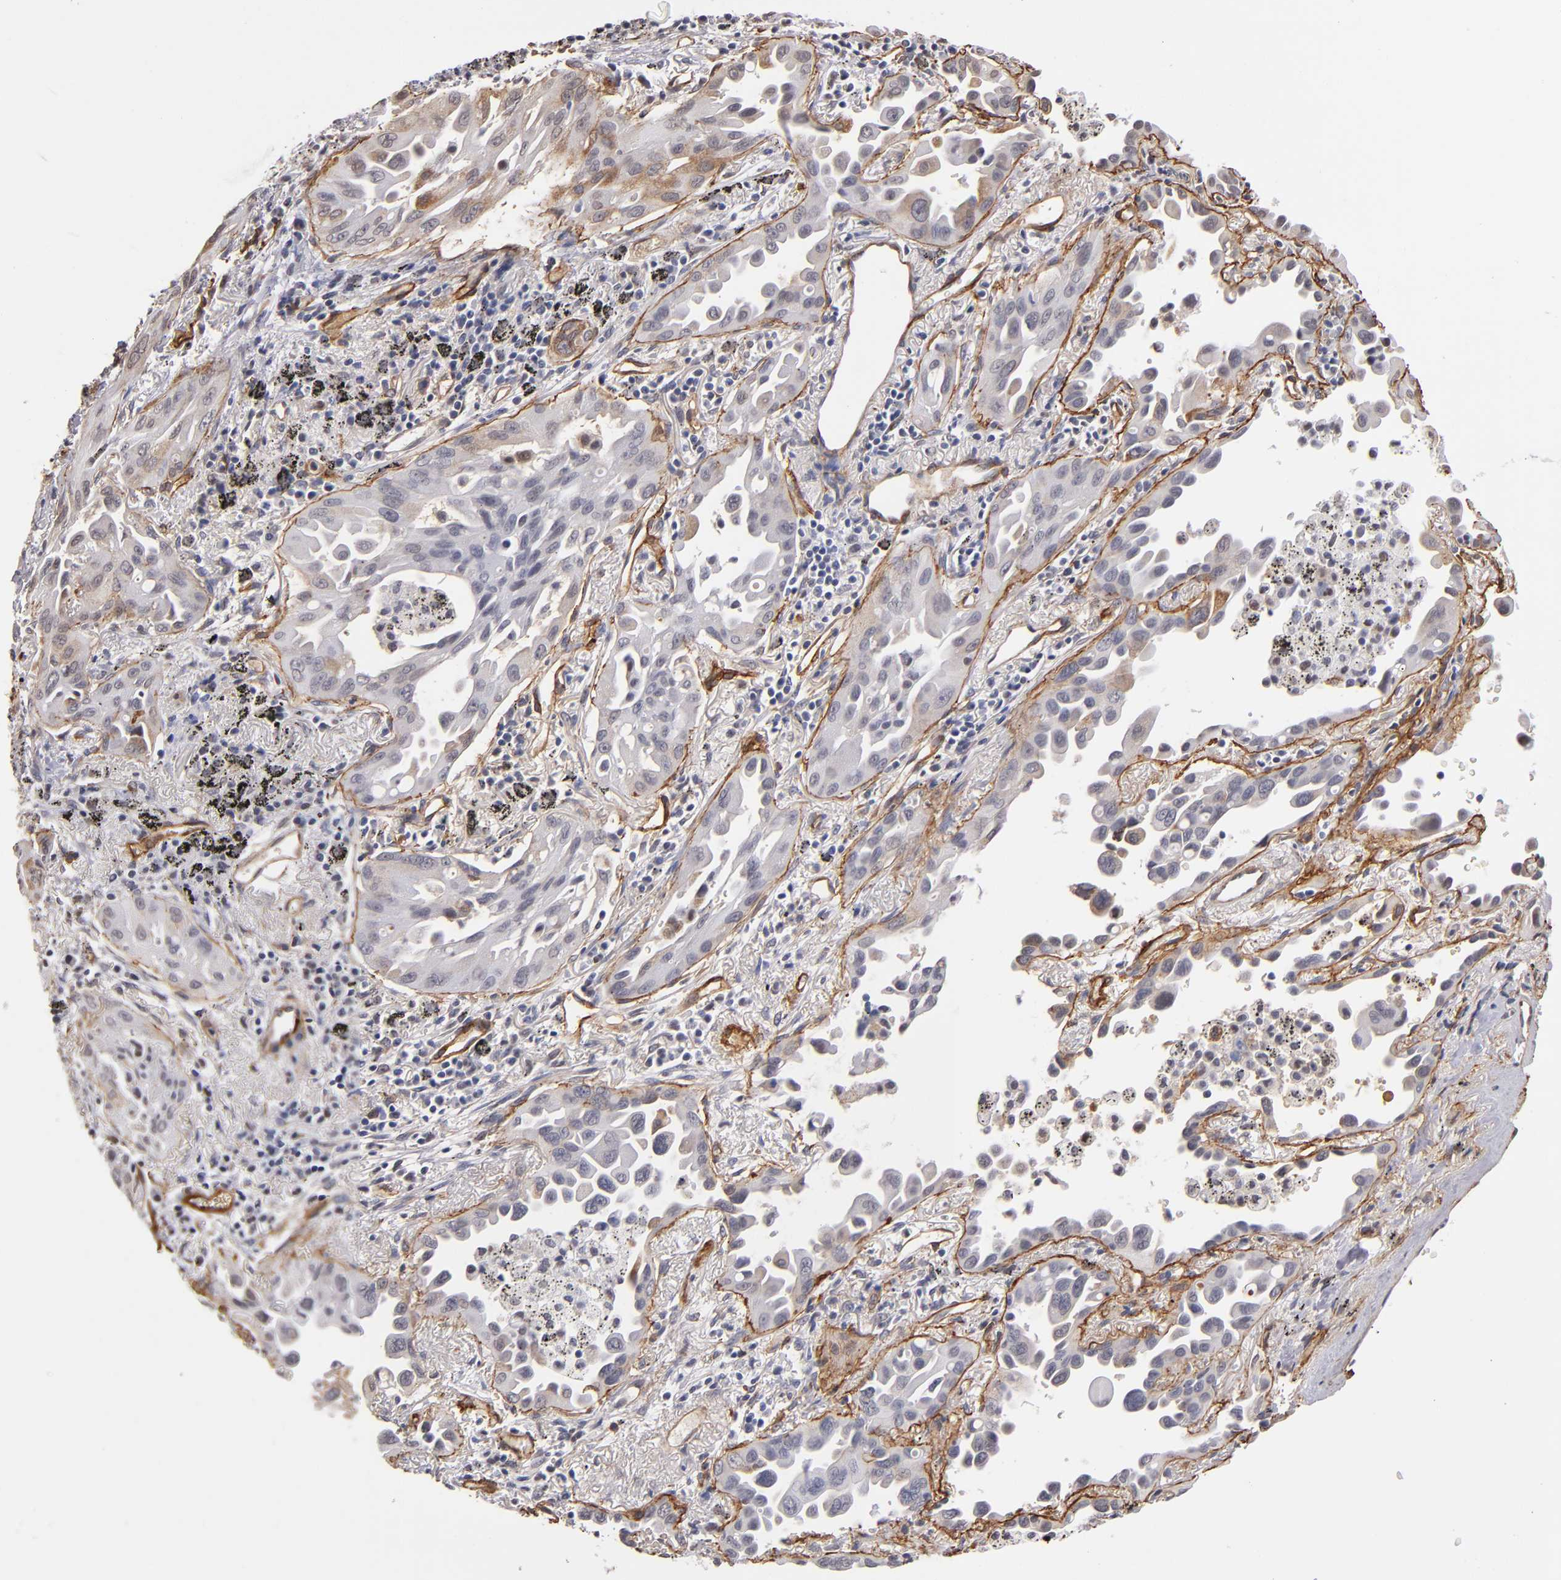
{"staining": {"intensity": "moderate", "quantity": "<25%", "location": "cytoplasmic/membranous"}, "tissue": "lung cancer", "cell_type": "Tumor cells", "image_type": "cancer", "snomed": [{"axis": "morphology", "description": "Adenocarcinoma, NOS"}, {"axis": "topography", "description": "Lung"}], "caption": "An image of lung cancer stained for a protein shows moderate cytoplasmic/membranous brown staining in tumor cells.", "gene": "LAMC1", "patient": {"sex": "male", "age": 68}}